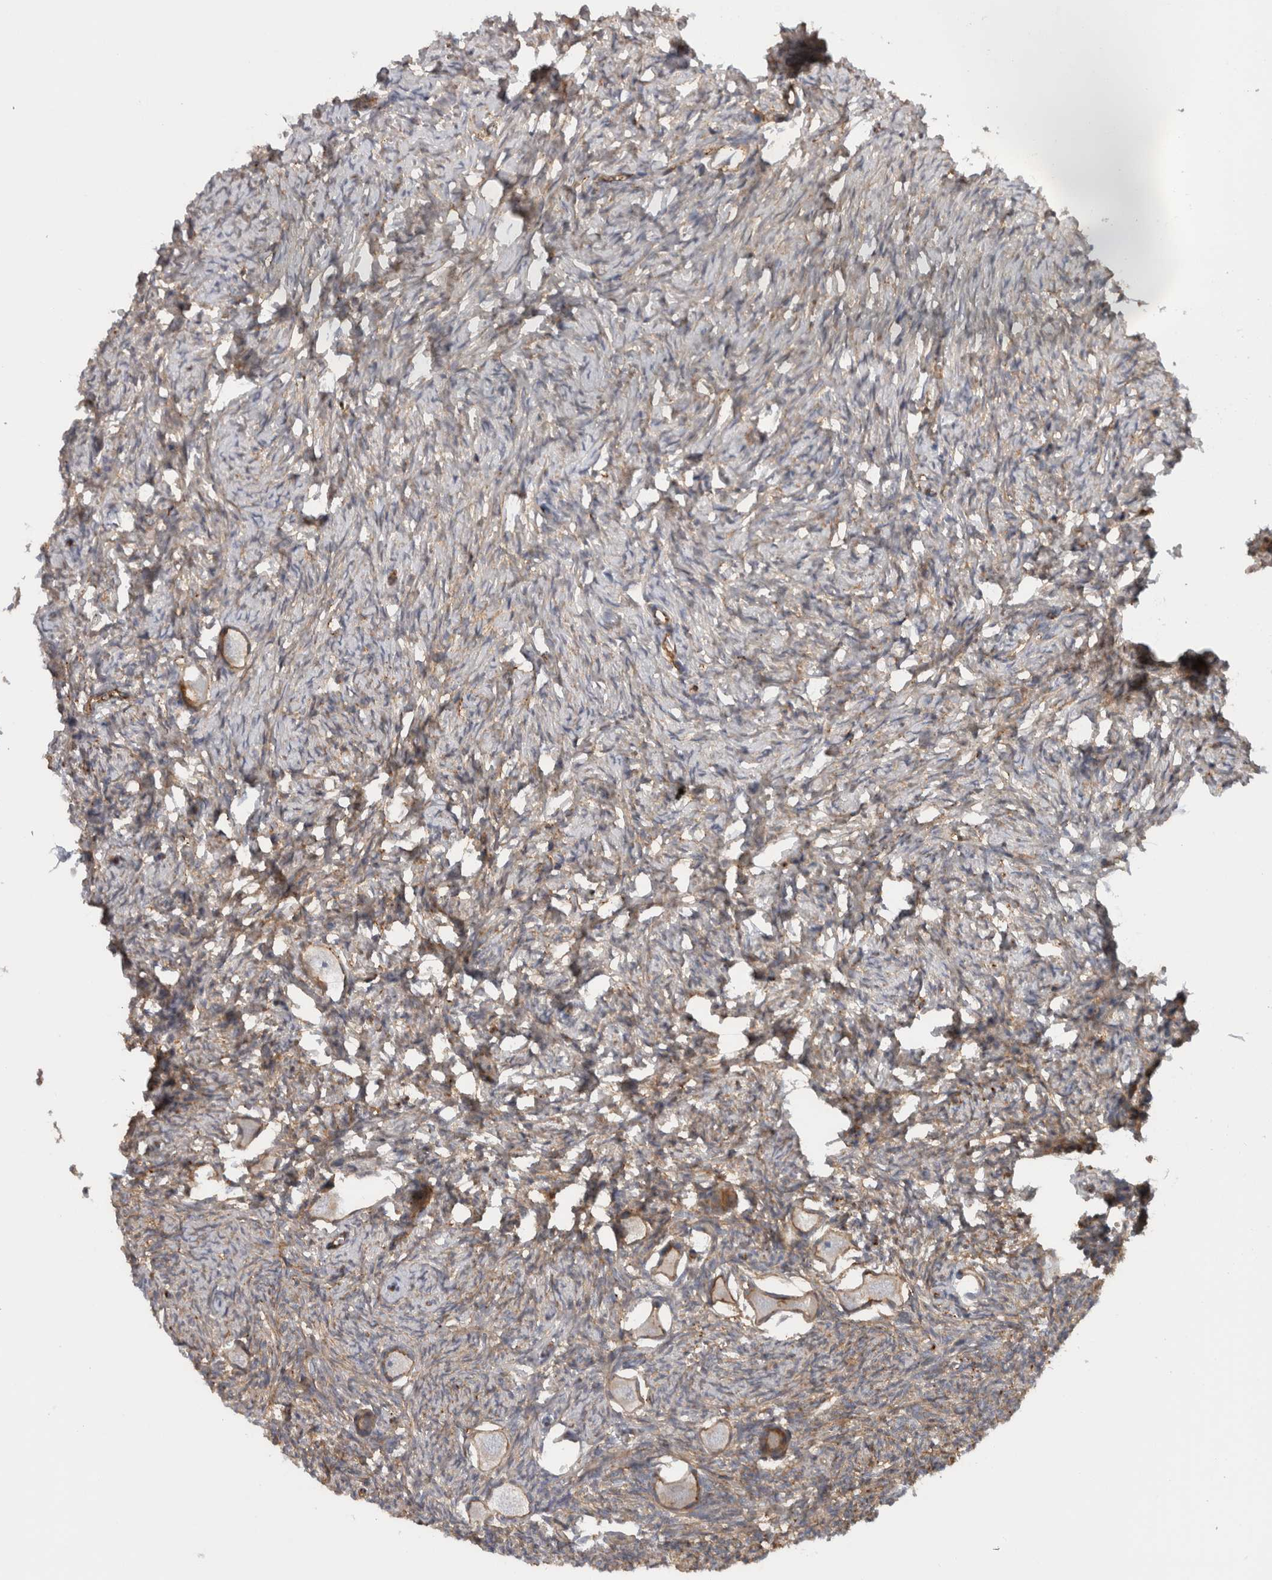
{"staining": {"intensity": "moderate", "quantity": ">75%", "location": "cytoplasmic/membranous"}, "tissue": "ovary", "cell_type": "Follicle cells", "image_type": "normal", "snomed": [{"axis": "morphology", "description": "Normal tissue, NOS"}, {"axis": "topography", "description": "Ovary"}], "caption": "Normal ovary exhibits moderate cytoplasmic/membranous expression in approximately >75% of follicle cells.", "gene": "CD59", "patient": {"sex": "female", "age": 27}}